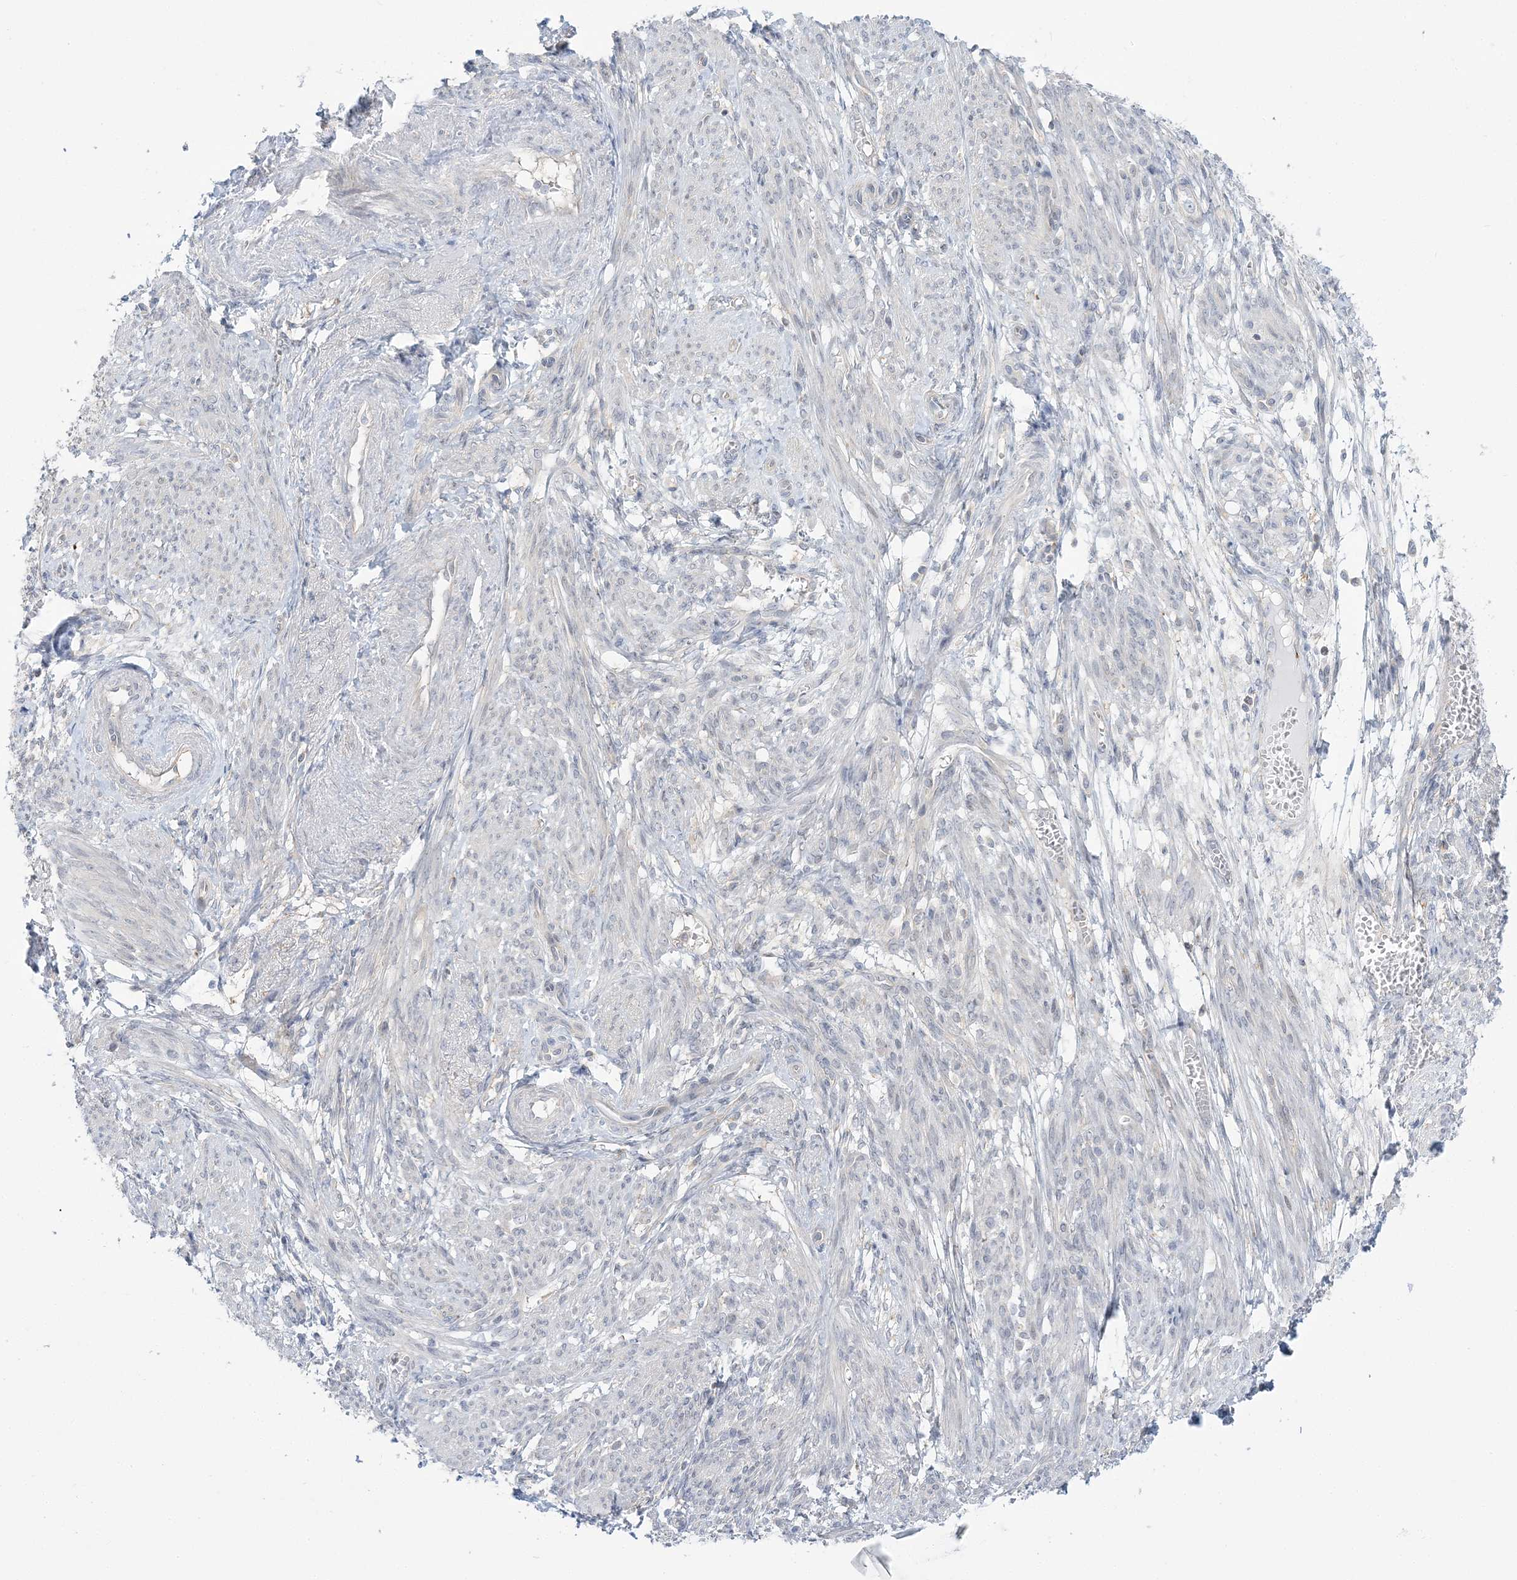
{"staining": {"intensity": "negative", "quantity": "none", "location": "none"}, "tissue": "smooth muscle", "cell_type": "Smooth muscle cells", "image_type": "normal", "snomed": [{"axis": "morphology", "description": "Normal tissue, NOS"}, {"axis": "topography", "description": "Smooth muscle"}], "caption": "Photomicrograph shows no significant protein expression in smooth muscle cells of normal smooth muscle. Nuclei are stained in blue.", "gene": "THADA", "patient": {"sex": "female", "age": 39}}